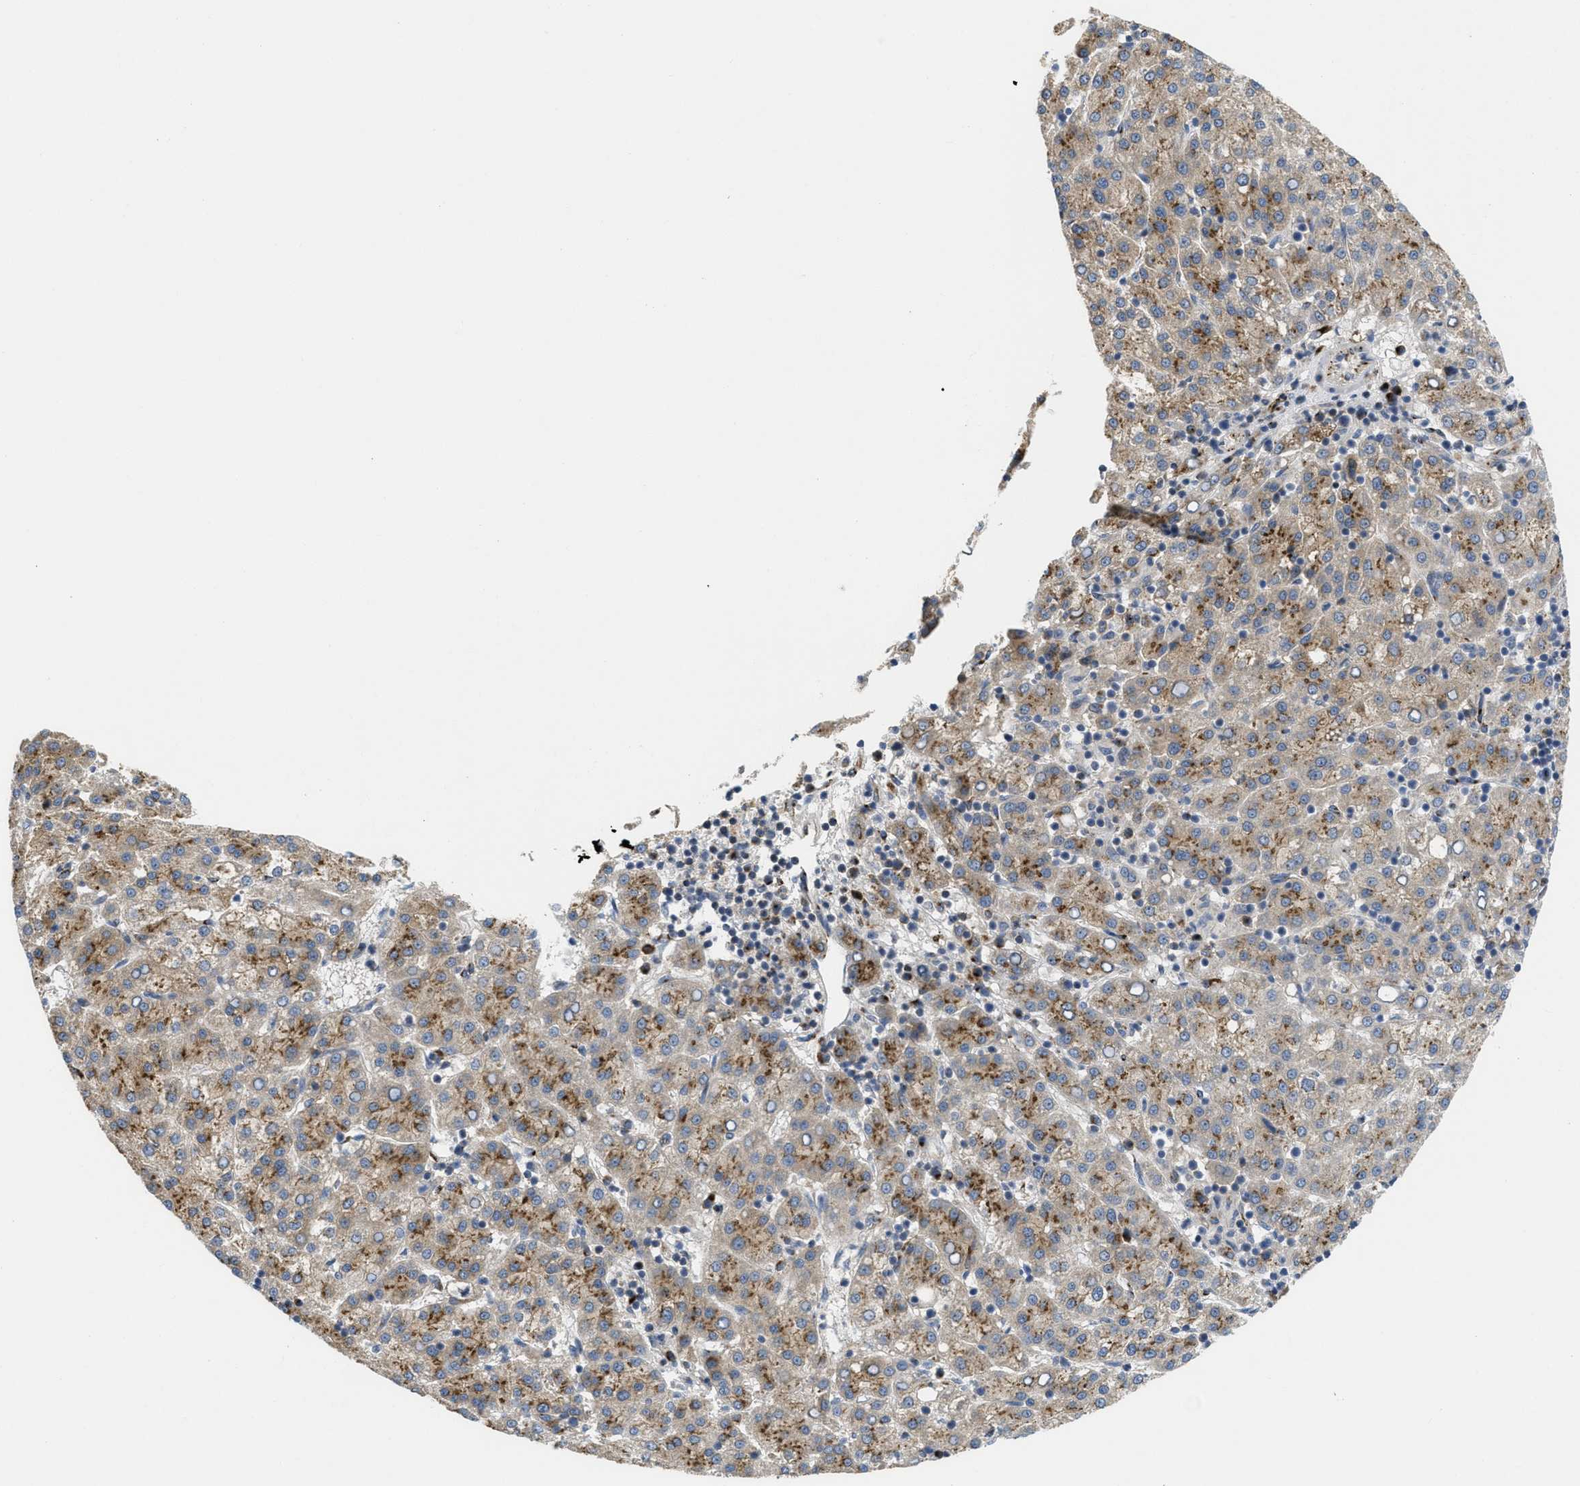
{"staining": {"intensity": "moderate", "quantity": "25%-75%", "location": "cytoplasmic/membranous"}, "tissue": "liver cancer", "cell_type": "Tumor cells", "image_type": "cancer", "snomed": [{"axis": "morphology", "description": "Carcinoma, Hepatocellular, NOS"}, {"axis": "topography", "description": "Liver"}], "caption": "IHC of liver hepatocellular carcinoma exhibits medium levels of moderate cytoplasmic/membranous staining in approximately 25%-75% of tumor cells.", "gene": "ZNF70", "patient": {"sex": "female", "age": 58}}